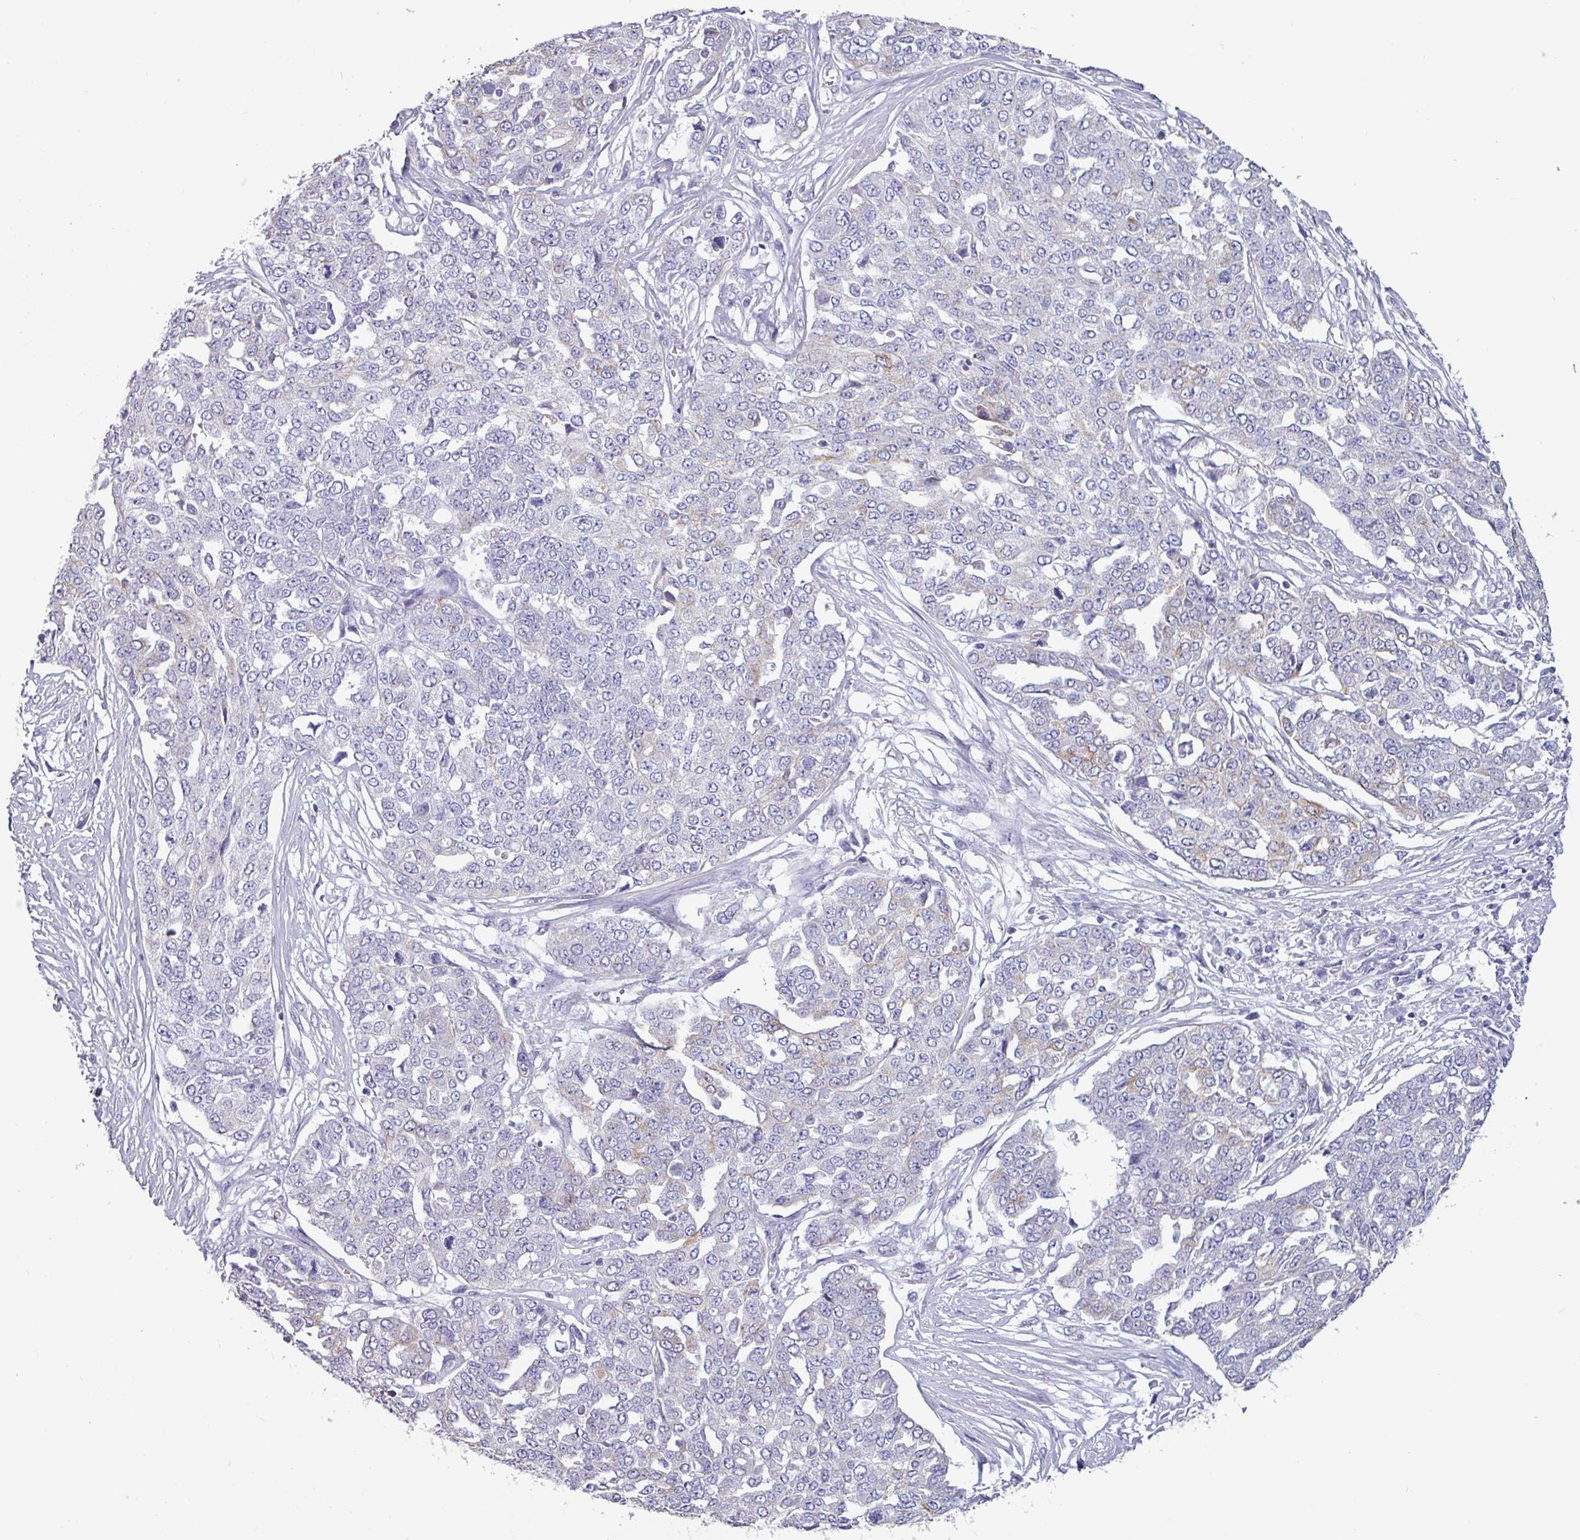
{"staining": {"intensity": "negative", "quantity": "none", "location": "none"}, "tissue": "ovarian cancer", "cell_type": "Tumor cells", "image_type": "cancer", "snomed": [{"axis": "morphology", "description": "Cystadenocarcinoma, serous, NOS"}, {"axis": "topography", "description": "Soft tissue"}, {"axis": "topography", "description": "Ovary"}], "caption": "This is an immunohistochemistry (IHC) photomicrograph of human ovarian serous cystadenocarcinoma. There is no staining in tumor cells.", "gene": "CAMK1", "patient": {"sex": "female", "age": 57}}